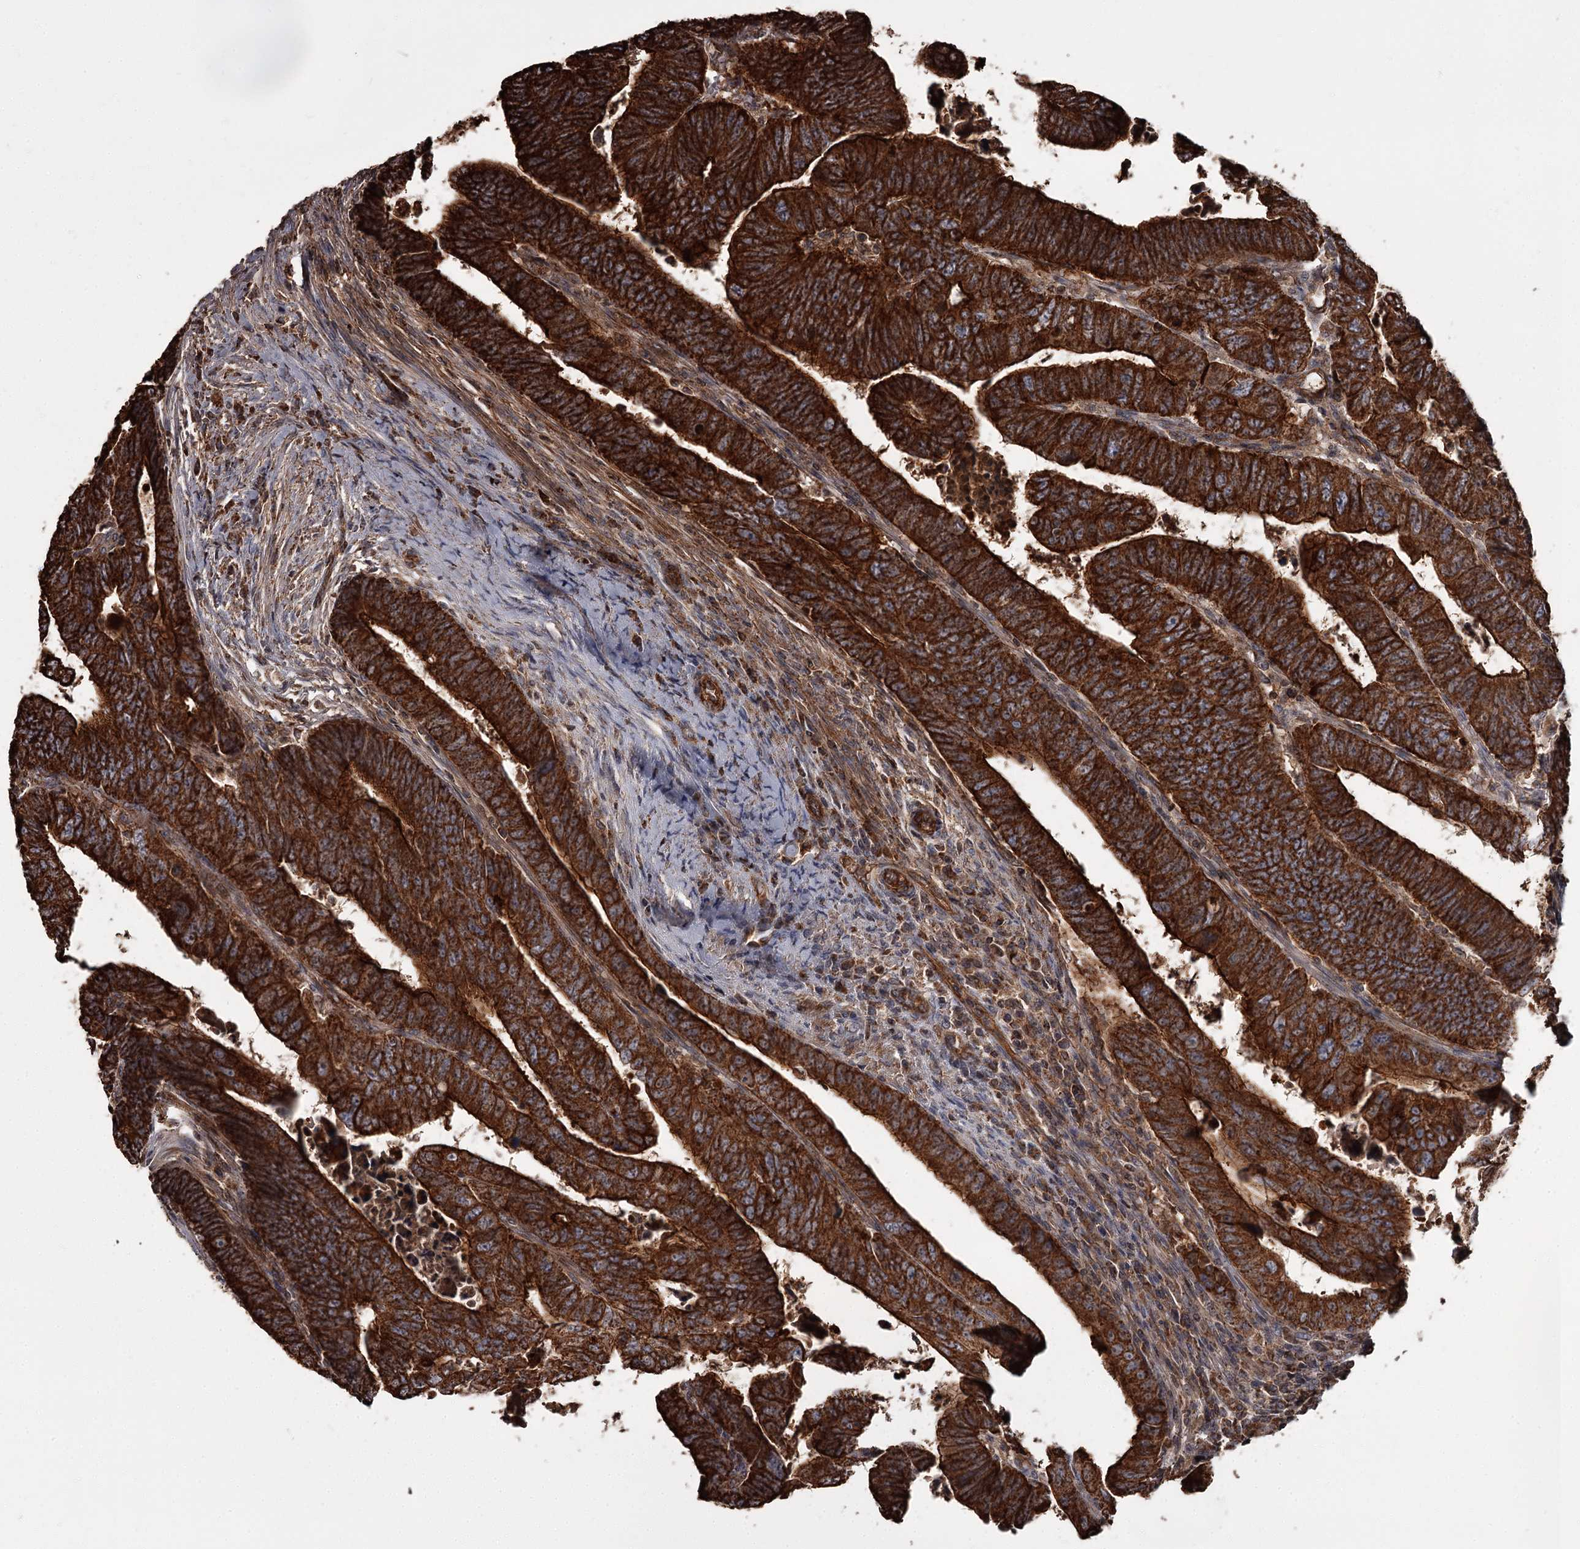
{"staining": {"intensity": "strong", "quantity": ">75%", "location": "cytoplasmic/membranous"}, "tissue": "colorectal cancer", "cell_type": "Tumor cells", "image_type": "cancer", "snomed": [{"axis": "morphology", "description": "Normal tissue, NOS"}, {"axis": "morphology", "description": "Adenocarcinoma, NOS"}, {"axis": "topography", "description": "Rectum"}], "caption": "IHC image of human colorectal cancer stained for a protein (brown), which demonstrates high levels of strong cytoplasmic/membranous positivity in approximately >75% of tumor cells.", "gene": "THAP9", "patient": {"sex": "female", "age": 65}}